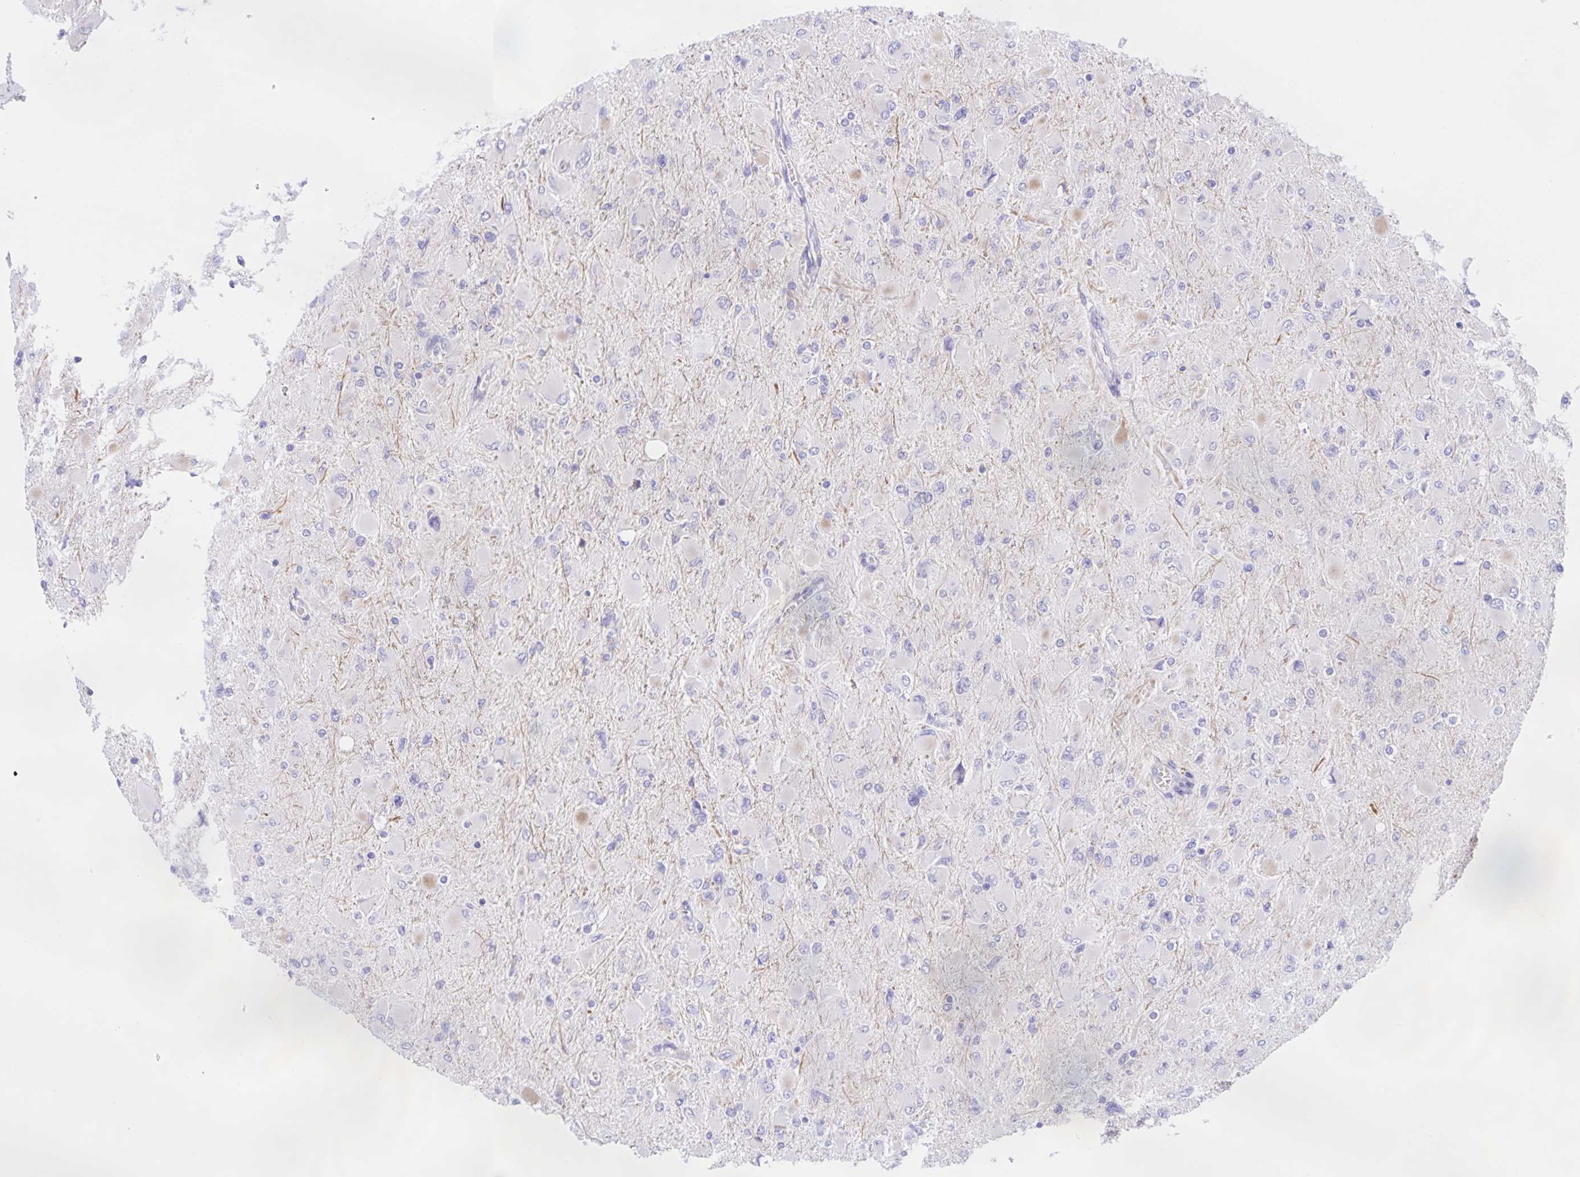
{"staining": {"intensity": "negative", "quantity": "none", "location": "none"}, "tissue": "glioma", "cell_type": "Tumor cells", "image_type": "cancer", "snomed": [{"axis": "morphology", "description": "Glioma, malignant, High grade"}, {"axis": "topography", "description": "Cerebral cortex"}], "caption": "Immunohistochemistry image of human malignant high-grade glioma stained for a protein (brown), which reveals no staining in tumor cells.", "gene": "CATSPER4", "patient": {"sex": "female", "age": 36}}